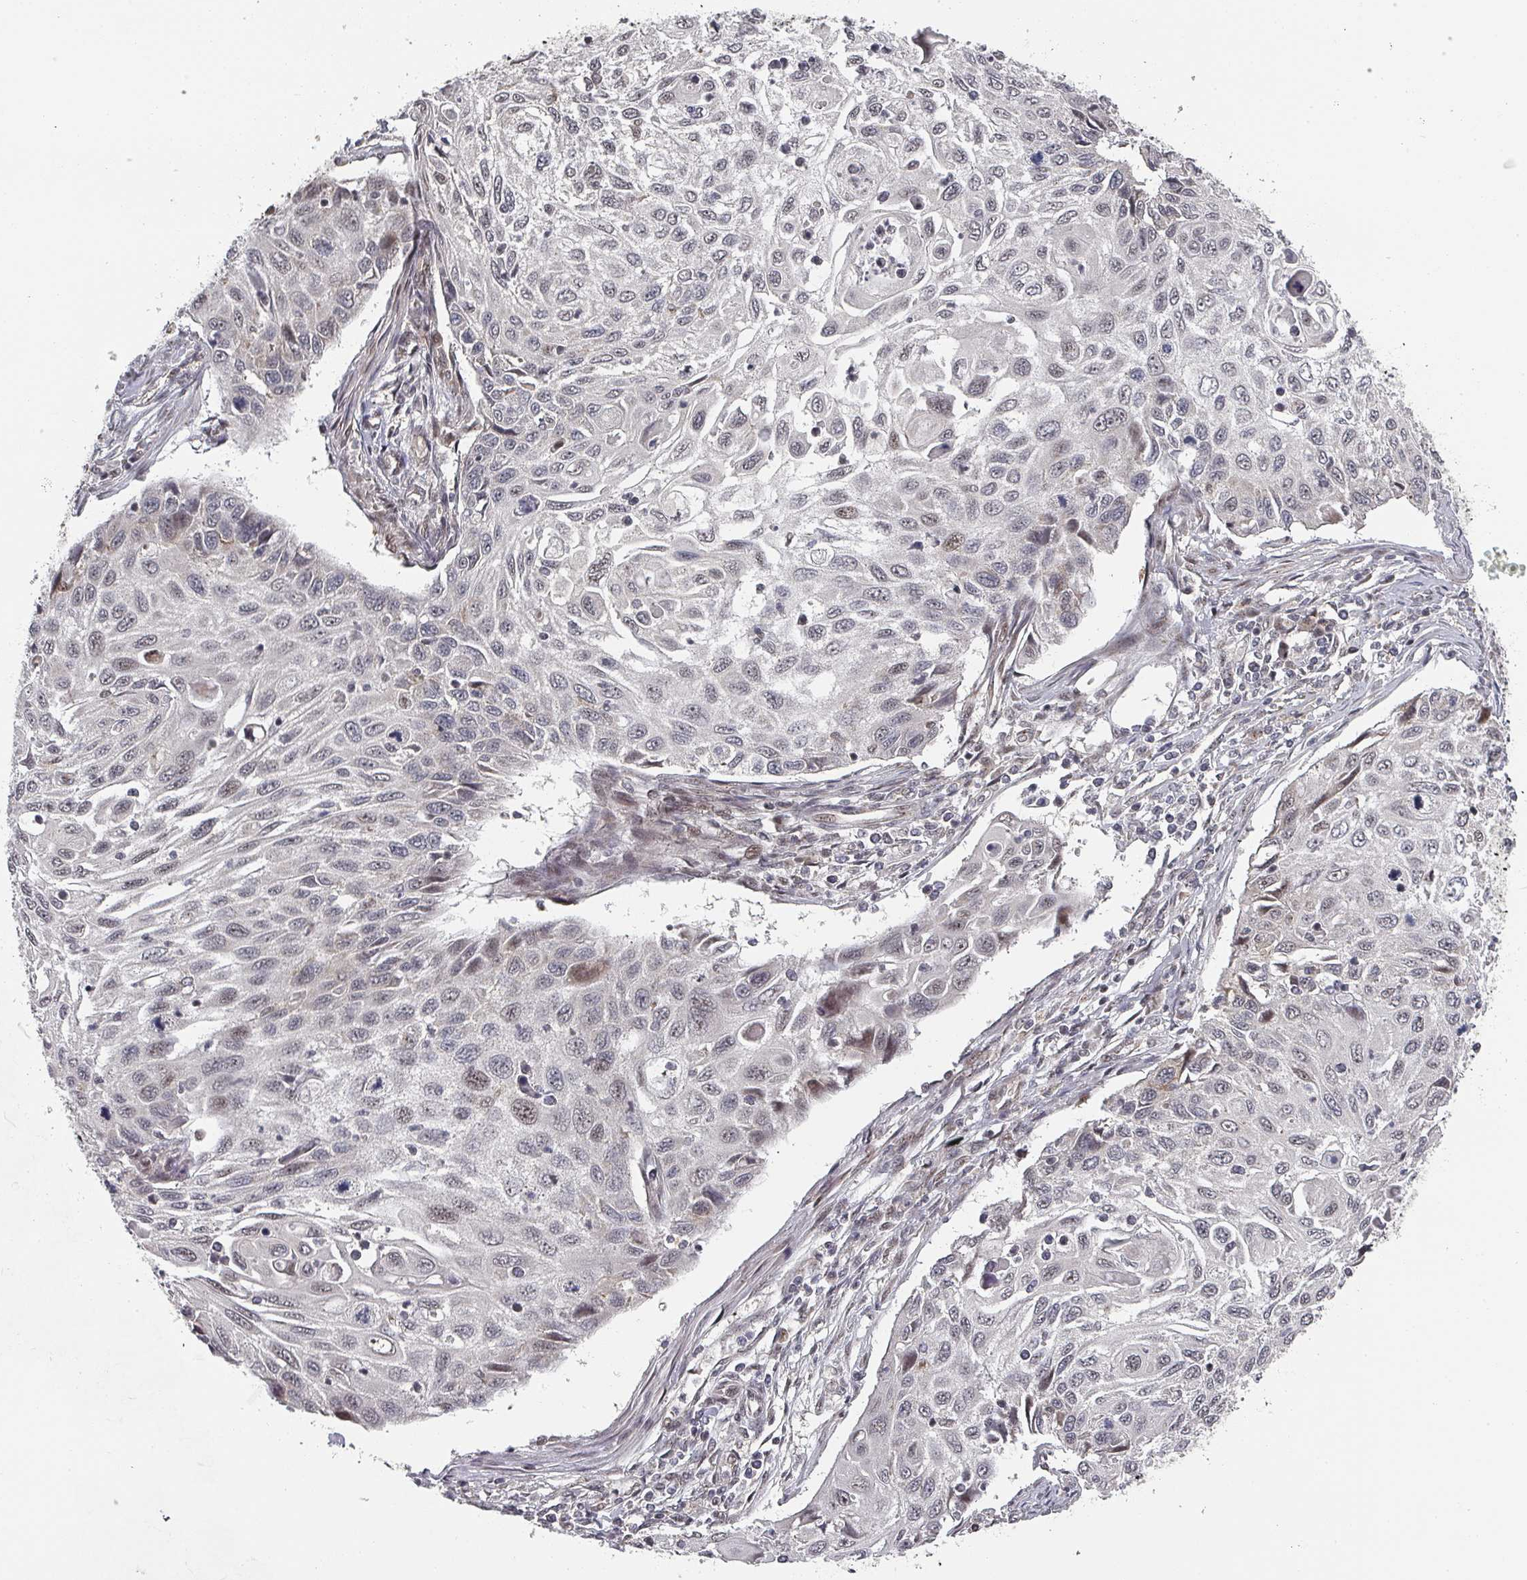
{"staining": {"intensity": "weak", "quantity": "25%-75%", "location": "nuclear"}, "tissue": "cervical cancer", "cell_type": "Tumor cells", "image_type": "cancer", "snomed": [{"axis": "morphology", "description": "Squamous cell carcinoma, NOS"}, {"axis": "topography", "description": "Cervix"}], "caption": "Squamous cell carcinoma (cervical) tissue reveals weak nuclear positivity in about 25%-75% of tumor cells, visualized by immunohistochemistry. Using DAB (brown) and hematoxylin (blue) stains, captured at high magnification using brightfield microscopy.", "gene": "KIF1C", "patient": {"sex": "female", "age": 70}}